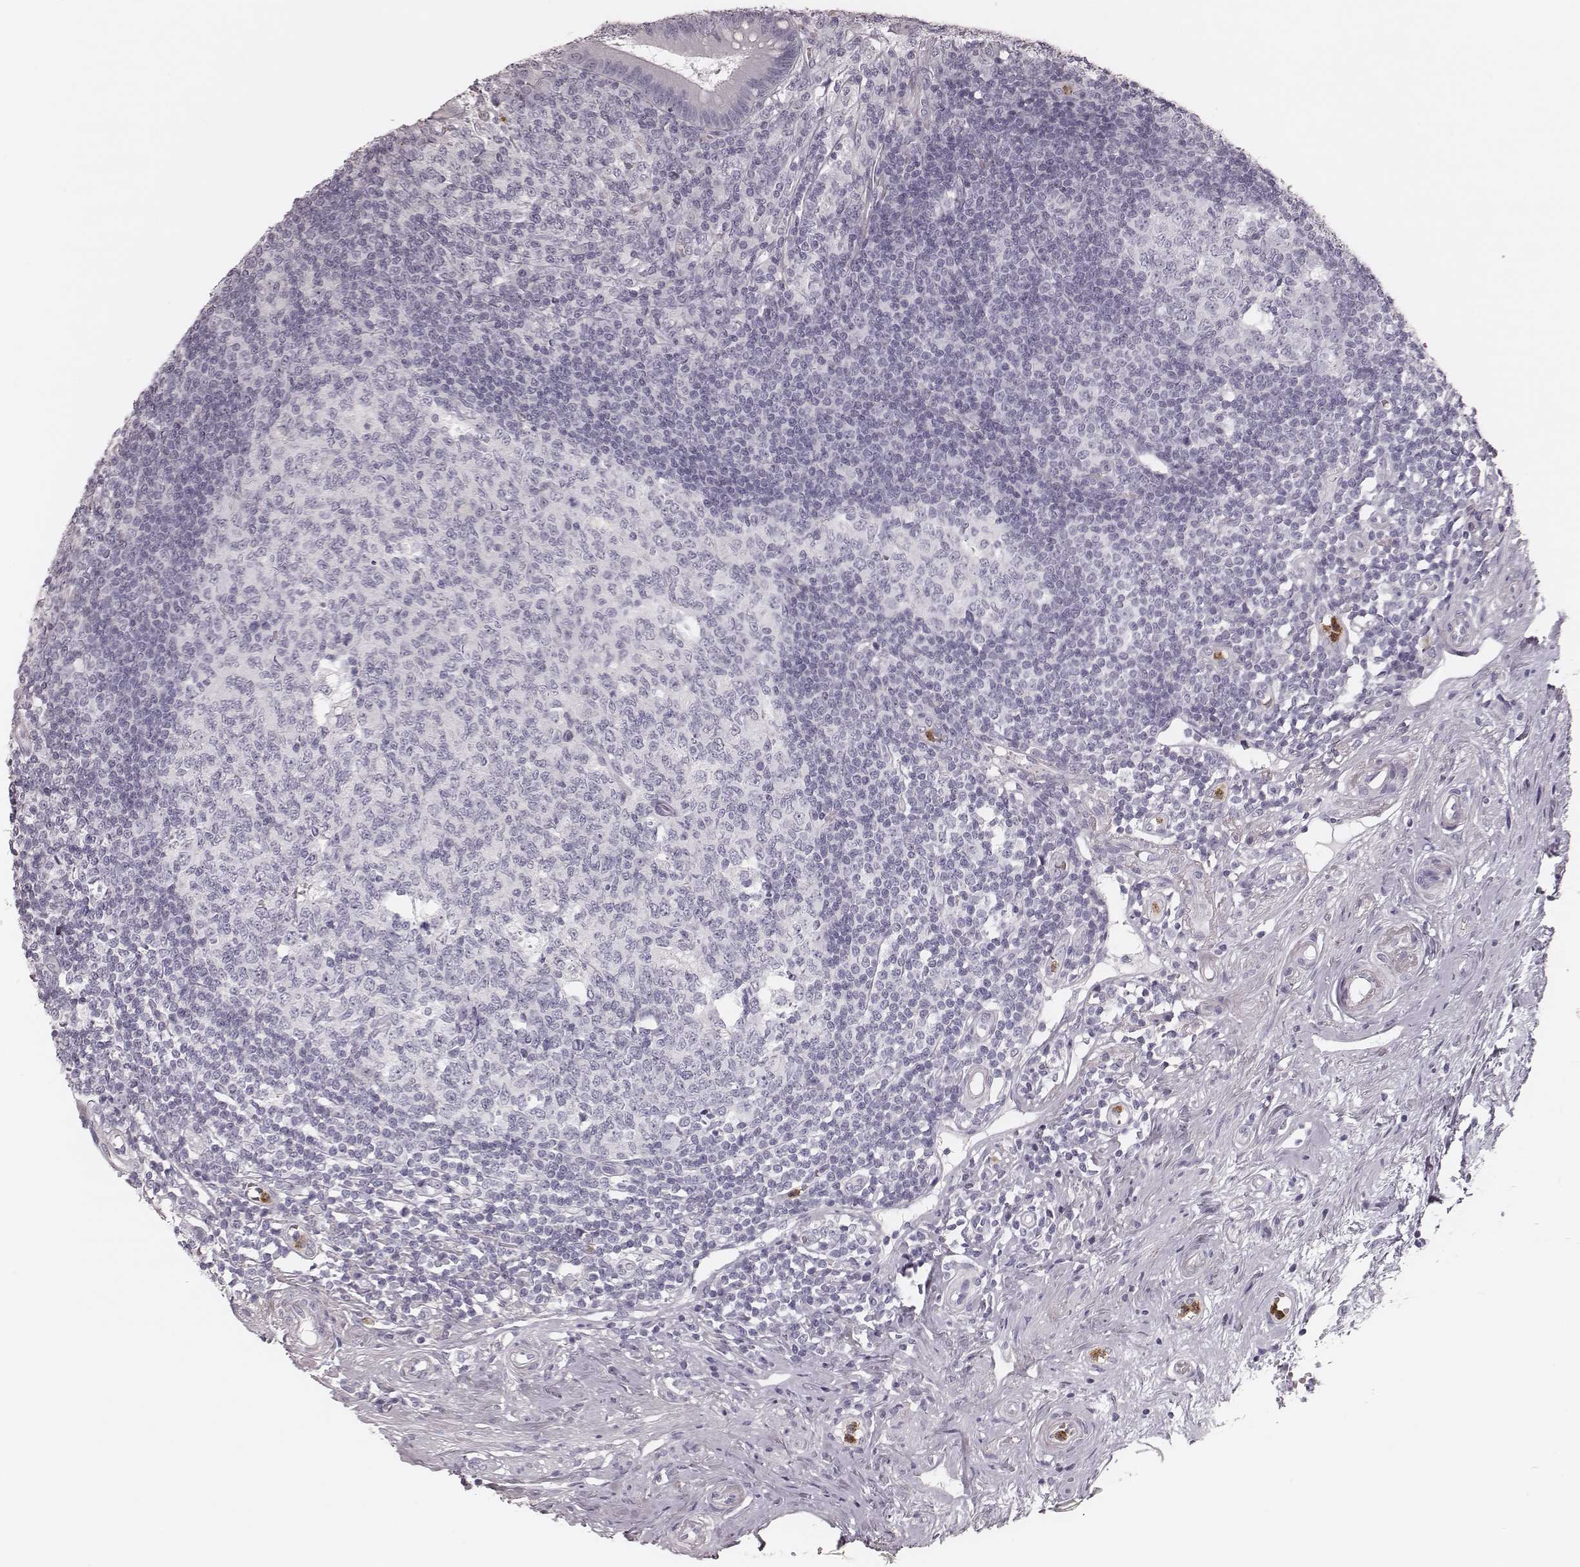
{"staining": {"intensity": "negative", "quantity": "none", "location": "none"}, "tissue": "appendix", "cell_type": "Glandular cells", "image_type": "normal", "snomed": [{"axis": "morphology", "description": "Normal tissue, NOS"}, {"axis": "morphology", "description": "Carcinoma, endometroid"}, {"axis": "topography", "description": "Appendix"}, {"axis": "topography", "description": "Colon"}], "caption": "Immunohistochemical staining of normal appendix displays no significant expression in glandular cells. The staining is performed using DAB (3,3'-diaminobenzidine) brown chromogen with nuclei counter-stained in using hematoxylin.", "gene": "ELANE", "patient": {"sex": "female", "age": 60}}